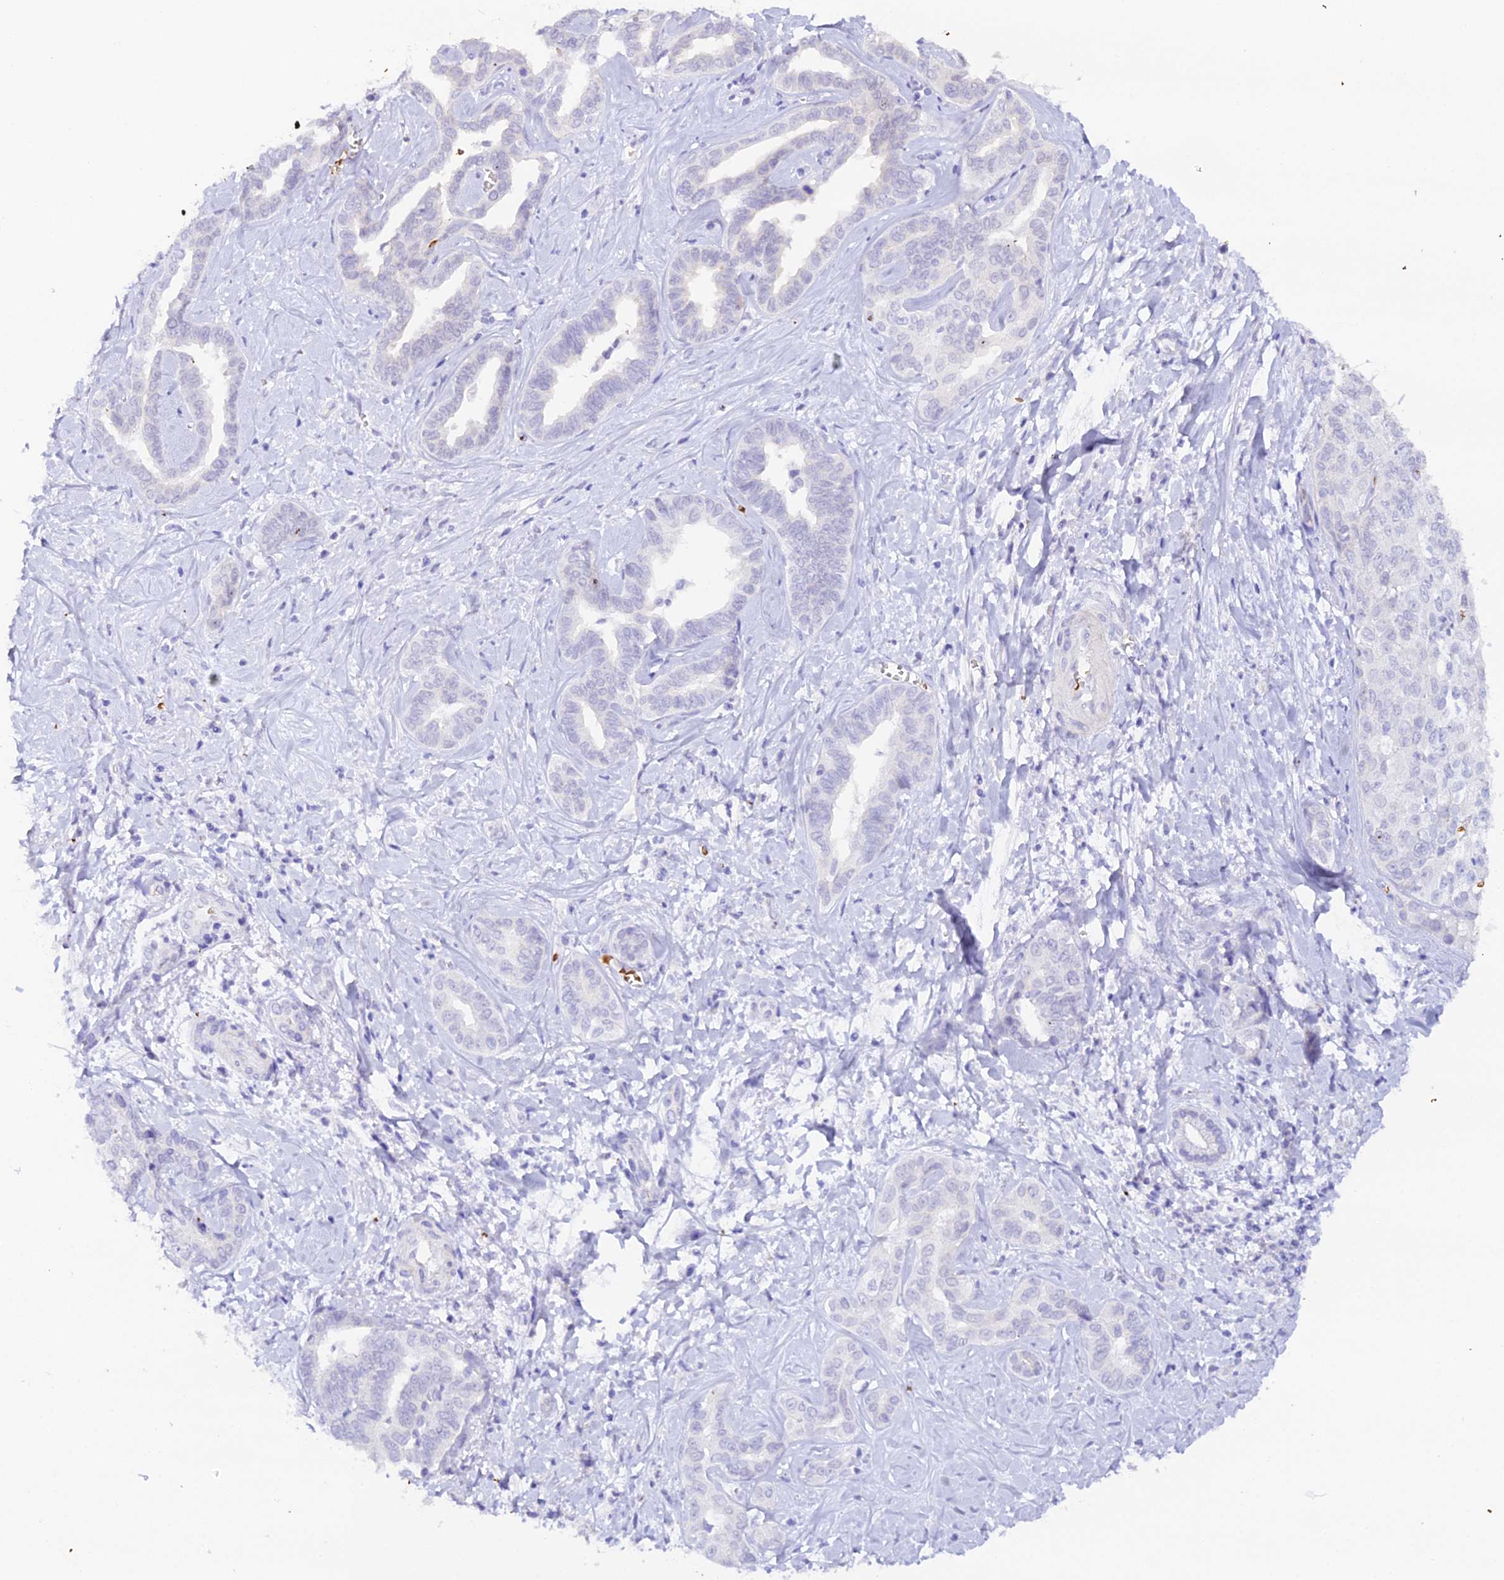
{"staining": {"intensity": "negative", "quantity": "none", "location": "none"}, "tissue": "liver cancer", "cell_type": "Tumor cells", "image_type": "cancer", "snomed": [{"axis": "morphology", "description": "Cholangiocarcinoma"}, {"axis": "topography", "description": "Liver"}], "caption": "This histopathology image is of liver cholangiocarcinoma stained with immunohistochemistry to label a protein in brown with the nuclei are counter-stained blue. There is no positivity in tumor cells.", "gene": "CFAP45", "patient": {"sex": "female", "age": 77}}